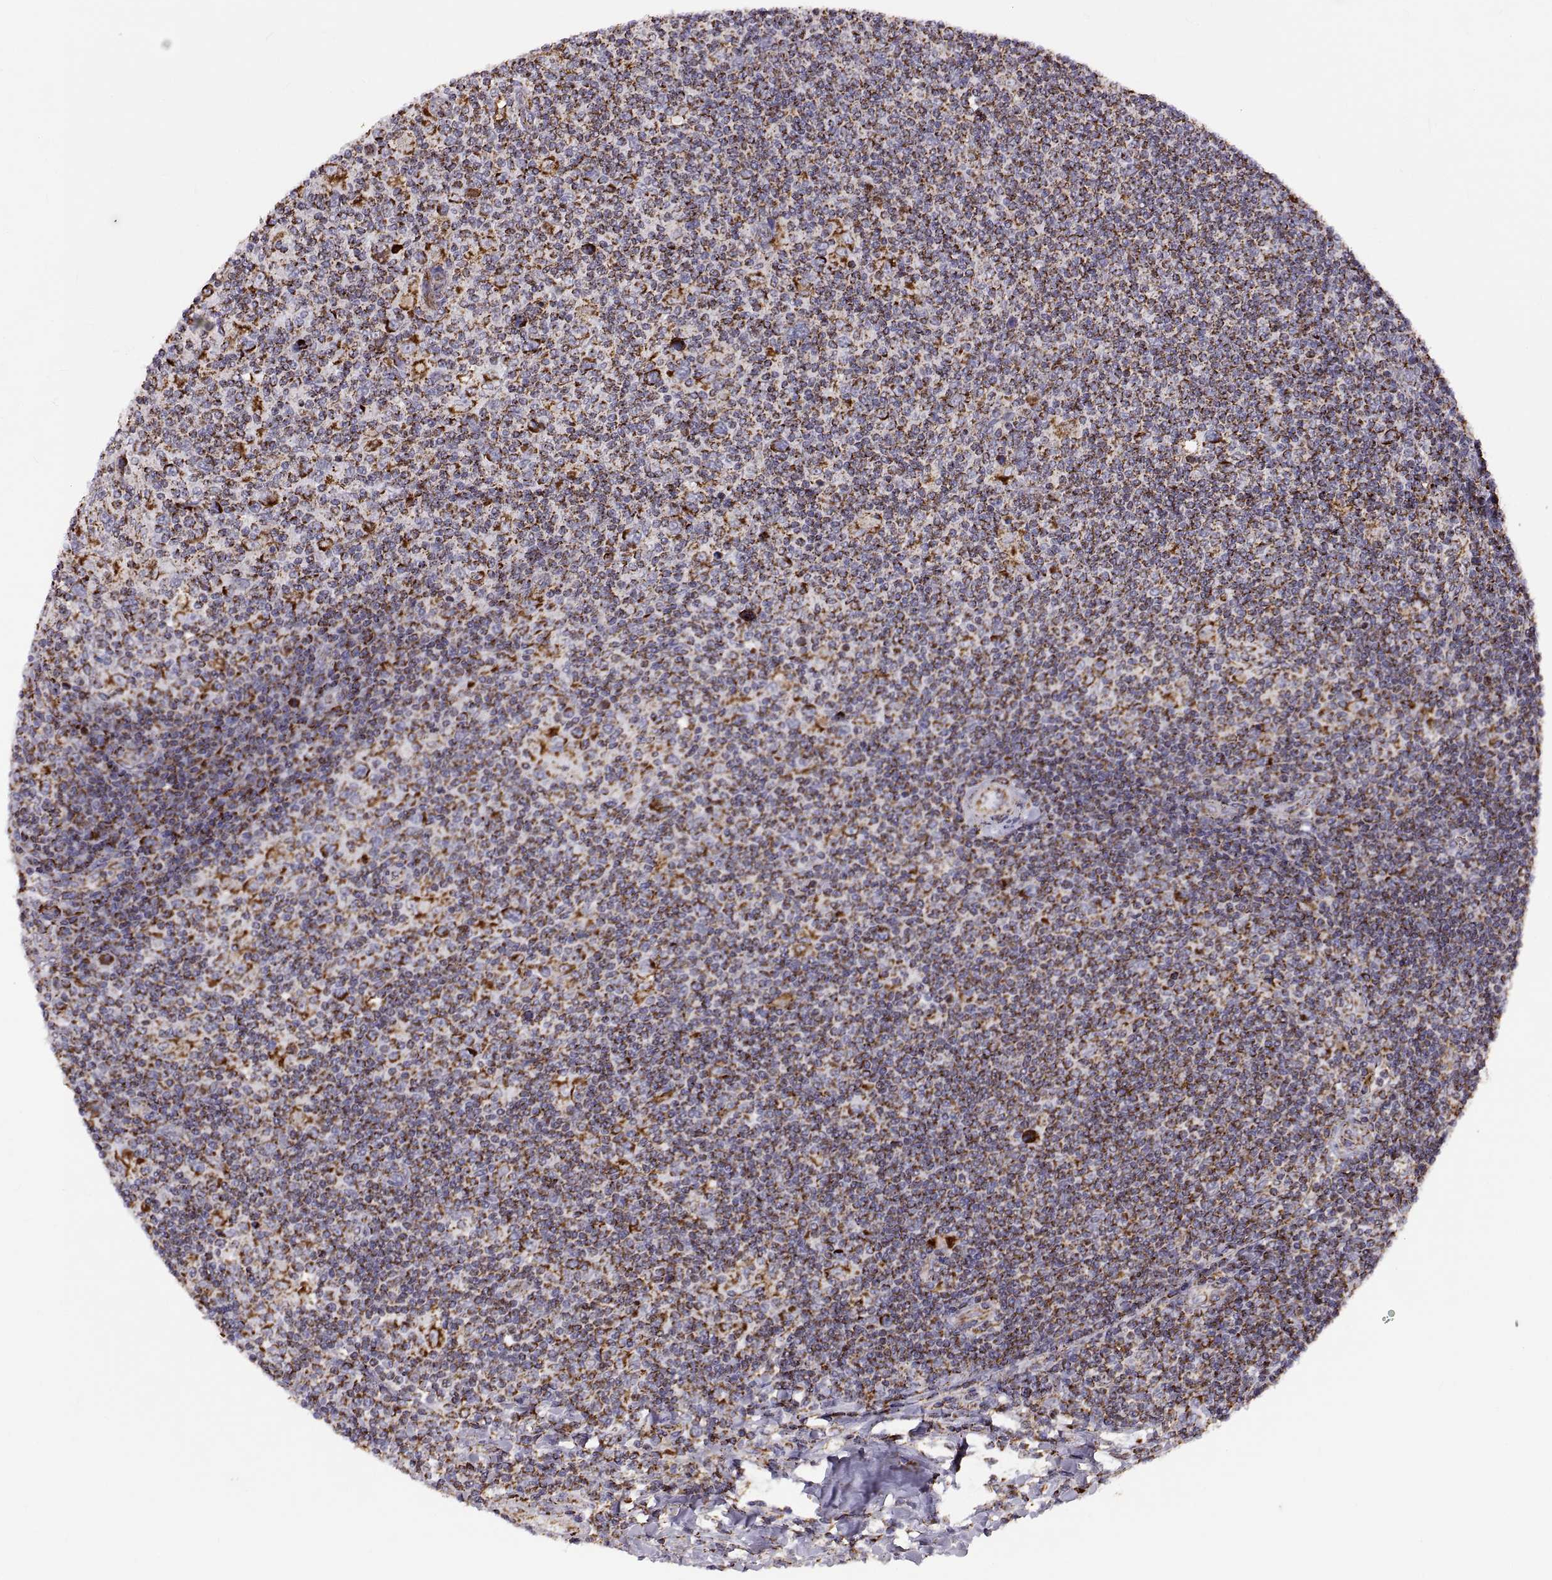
{"staining": {"intensity": "strong", "quantity": ">75%", "location": "cytoplasmic/membranous"}, "tissue": "lymphoma", "cell_type": "Tumor cells", "image_type": "cancer", "snomed": [{"axis": "morphology", "description": "Hodgkin's disease, NOS"}, {"axis": "topography", "description": "Lymph node"}], "caption": "Immunohistochemical staining of human lymphoma exhibits strong cytoplasmic/membranous protein expression in approximately >75% of tumor cells.", "gene": "ARSD", "patient": {"sex": "male", "age": 40}}